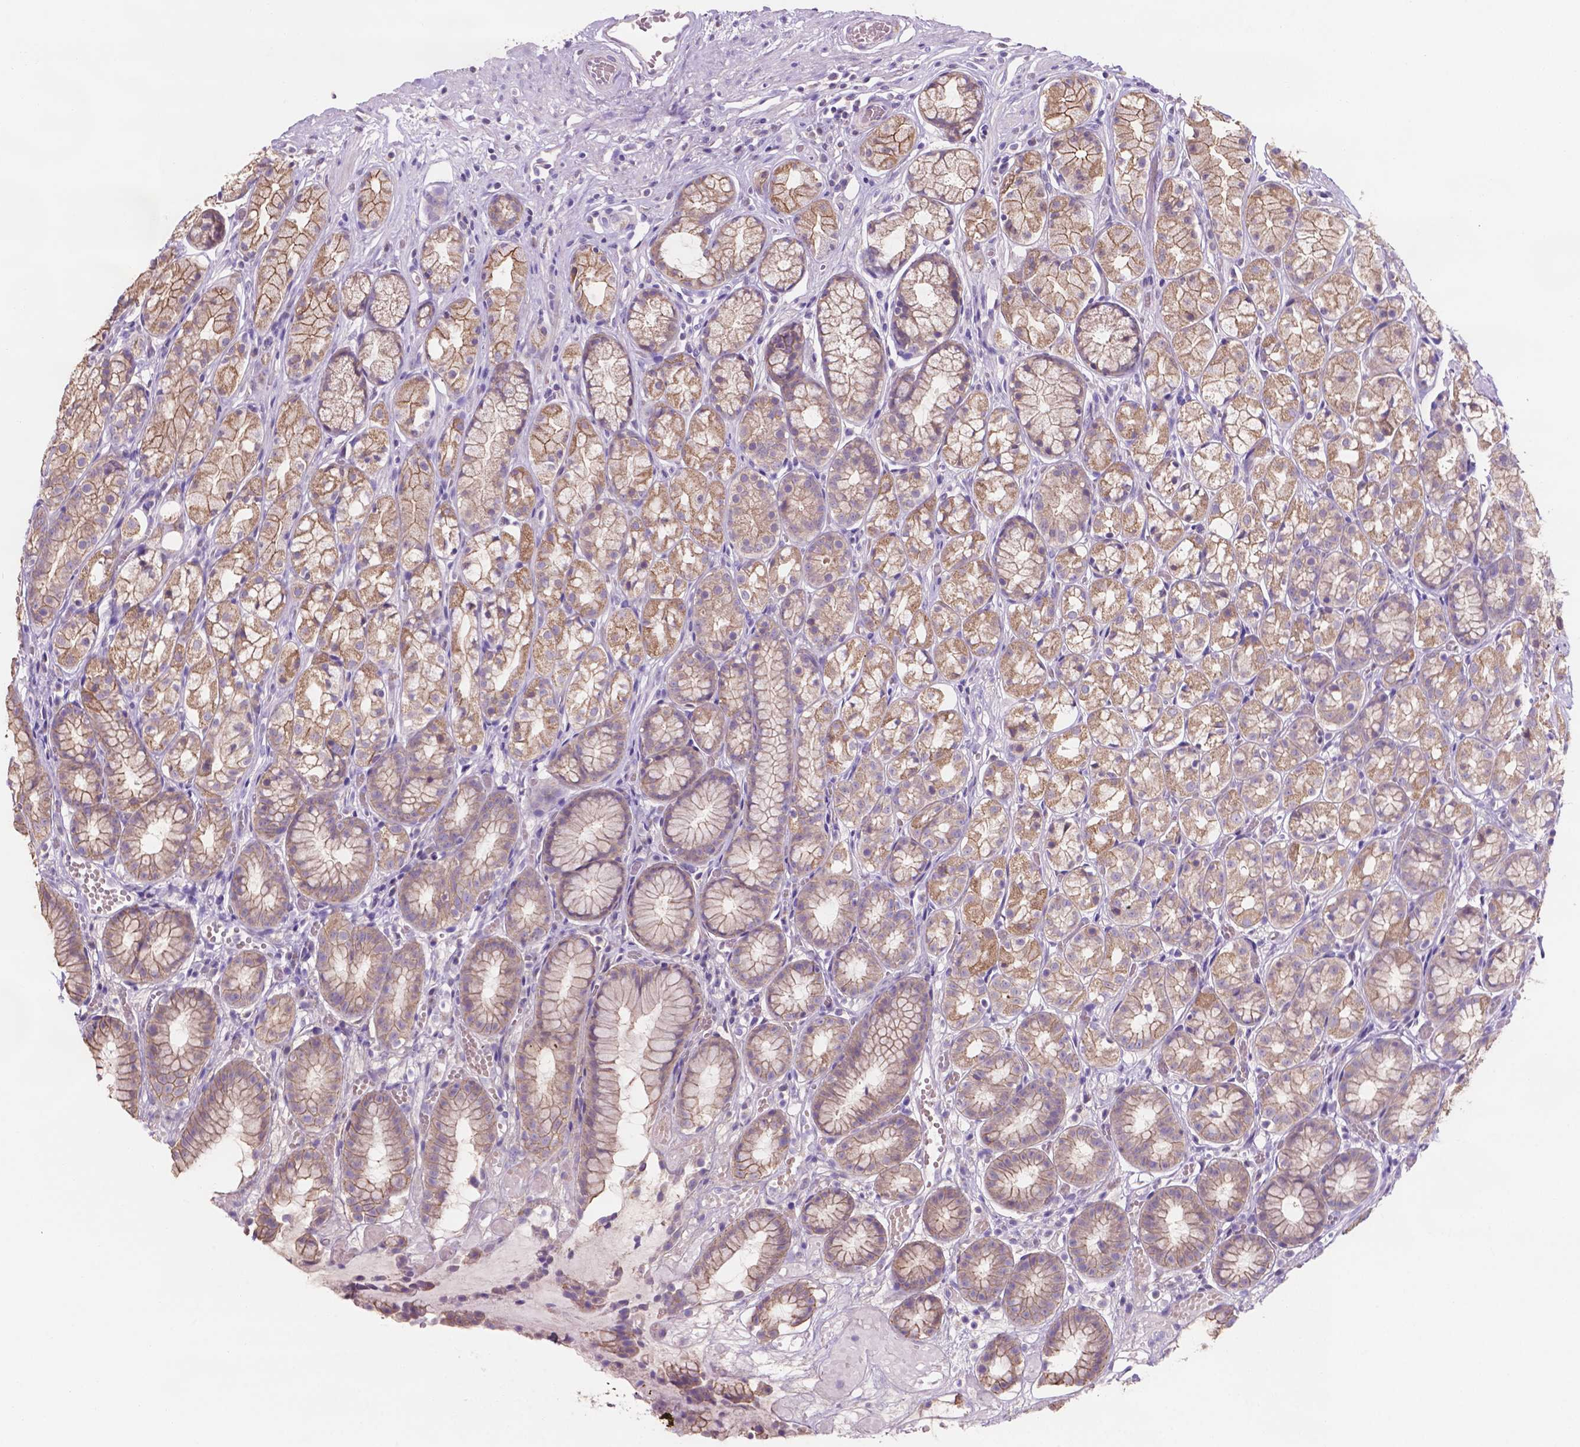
{"staining": {"intensity": "moderate", "quantity": ">75%", "location": "cytoplasmic/membranous"}, "tissue": "stomach", "cell_type": "Glandular cells", "image_type": "normal", "snomed": [{"axis": "morphology", "description": "Normal tissue, NOS"}, {"axis": "topography", "description": "Stomach"}], "caption": "Approximately >75% of glandular cells in benign human stomach show moderate cytoplasmic/membranous protein staining as visualized by brown immunohistochemical staining.", "gene": "MKRN2OS", "patient": {"sex": "male", "age": 70}}